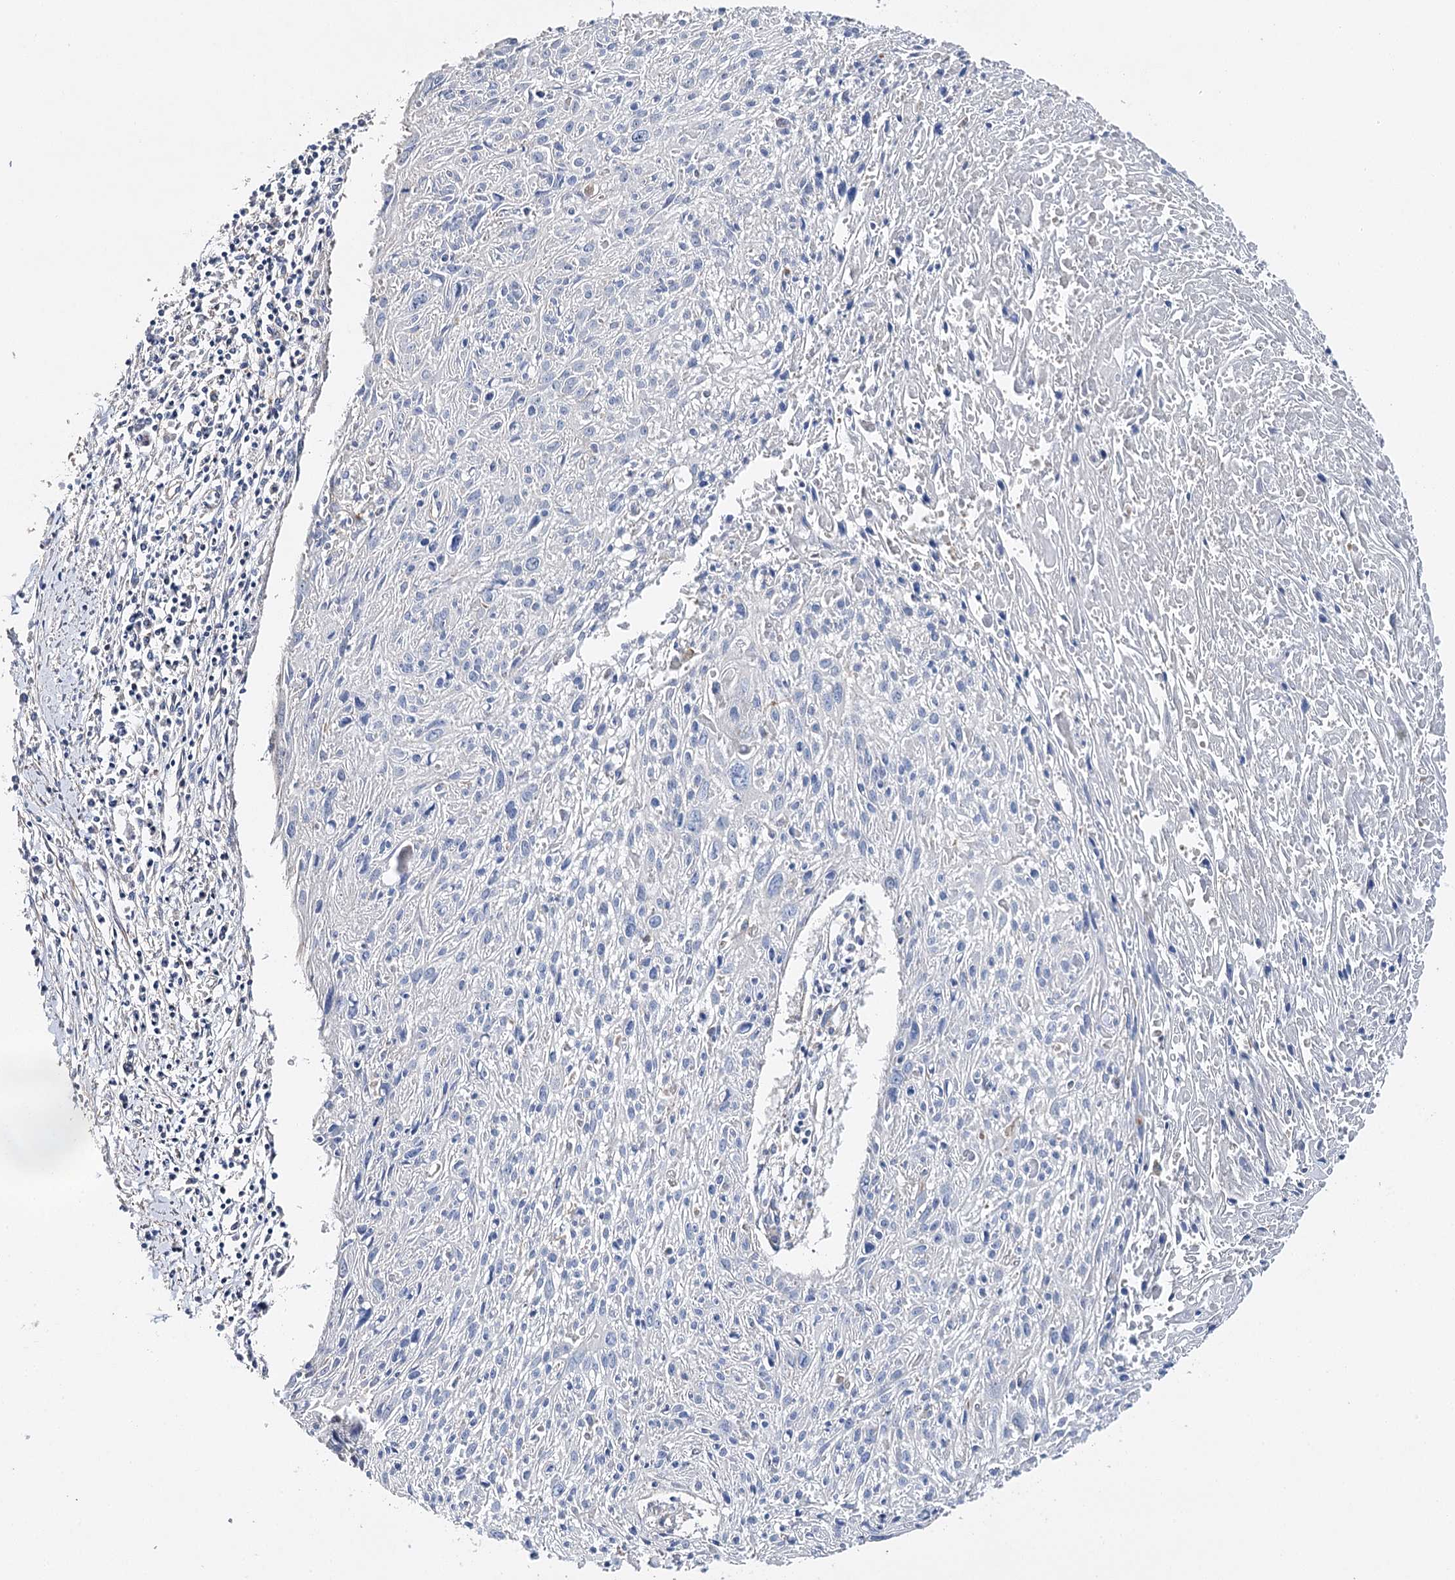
{"staining": {"intensity": "negative", "quantity": "none", "location": "none"}, "tissue": "cervical cancer", "cell_type": "Tumor cells", "image_type": "cancer", "snomed": [{"axis": "morphology", "description": "Squamous cell carcinoma, NOS"}, {"axis": "topography", "description": "Cervix"}], "caption": "Photomicrograph shows no significant protein positivity in tumor cells of cervical cancer.", "gene": "EPYC", "patient": {"sex": "female", "age": 51}}